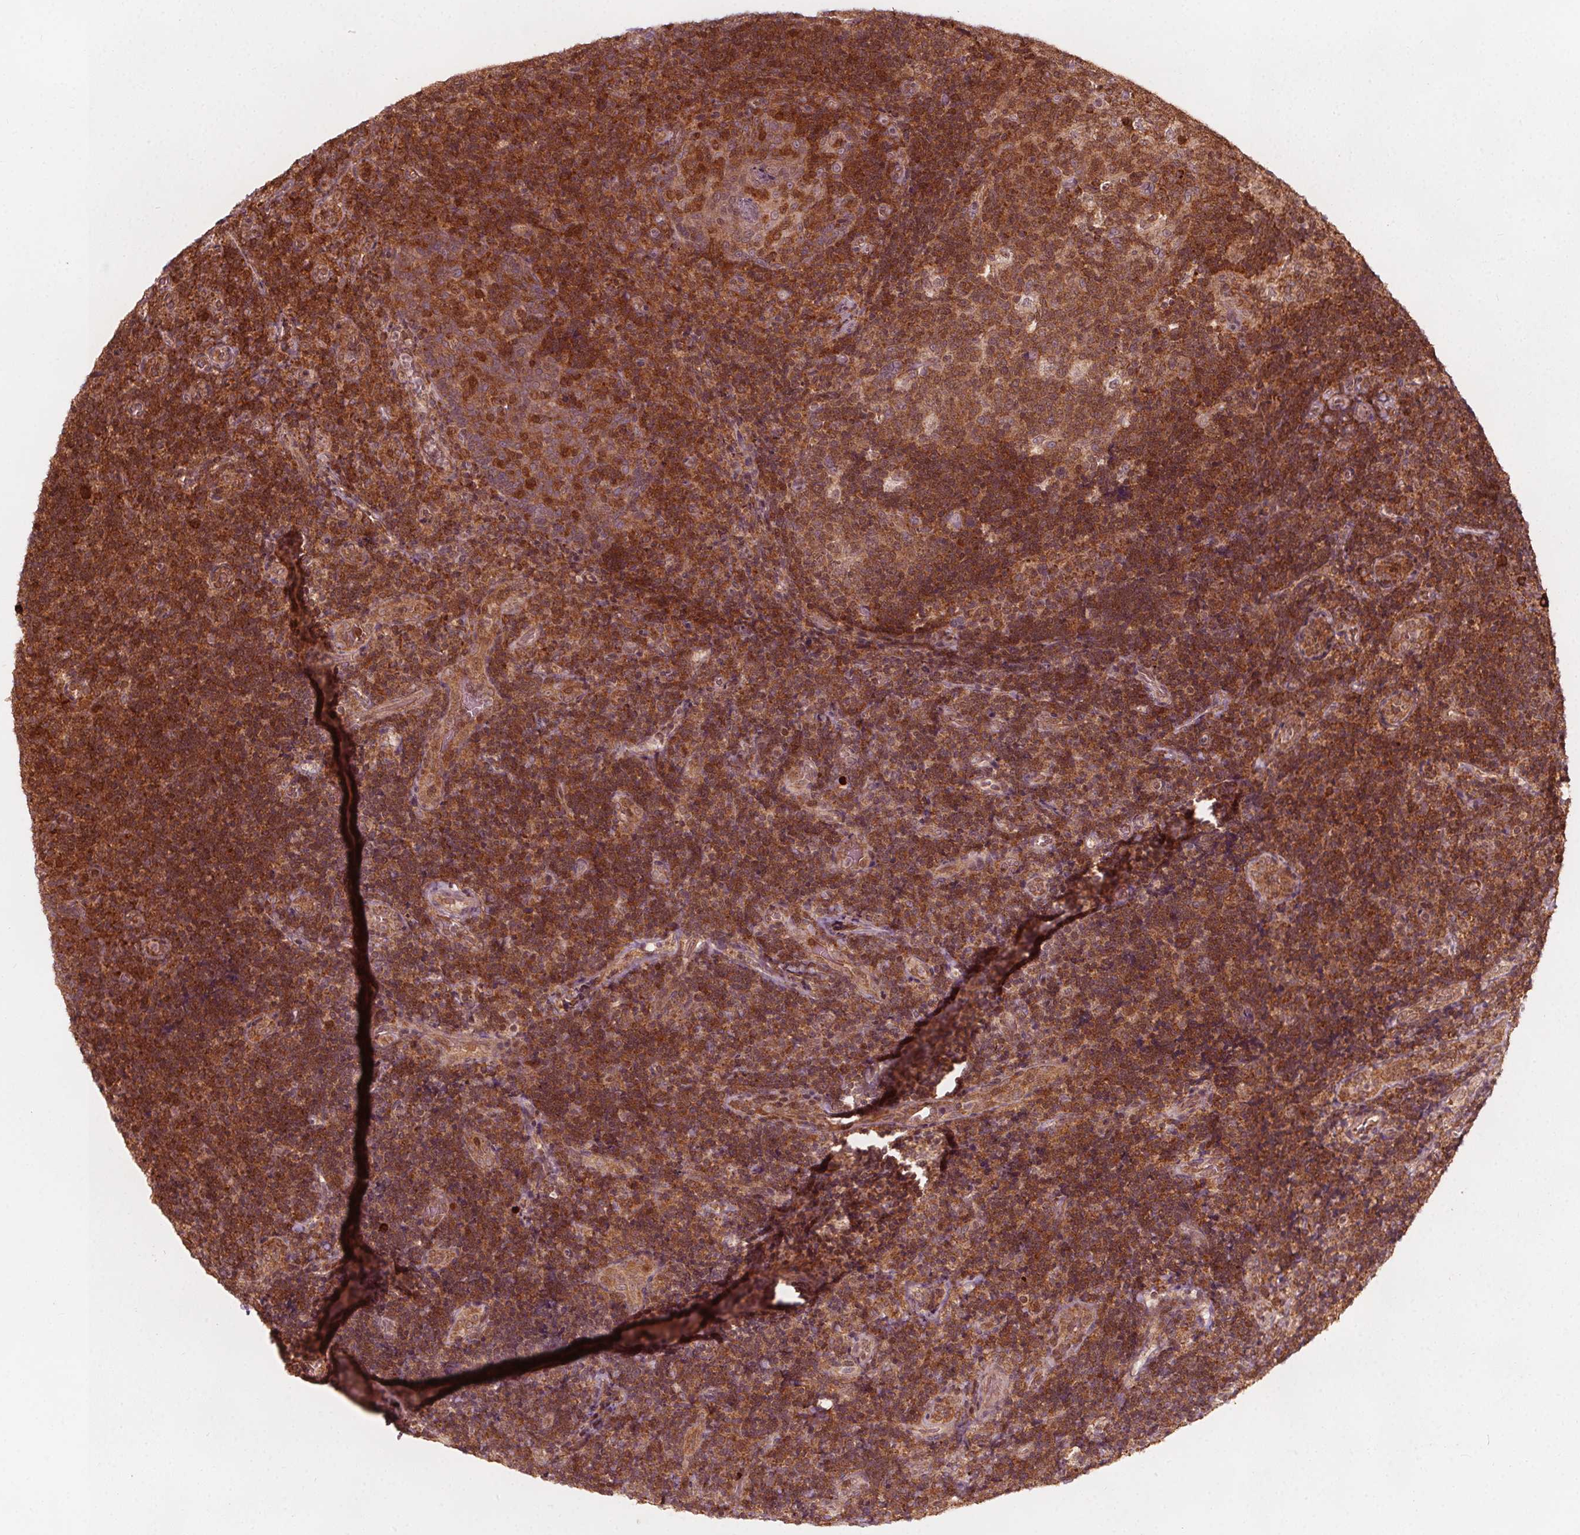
{"staining": {"intensity": "moderate", "quantity": ">75%", "location": "cytoplasmic/membranous"}, "tissue": "tonsil", "cell_type": "Germinal center cells", "image_type": "normal", "snomed": [{"axis": "morphology", "description": "Normal tissue, NOS"}, {"axis": "topography", "description": "Tonsil"}], "caption": "This image demonstrates immunohistochemistry (IHC) staining of unremarkable tonsil, with medium moderate cytoplasmic/membranous expression in approximately >75% of germinal center cells.", "gene": "AIP", "patient": {"sex": "male", "age": 17}}